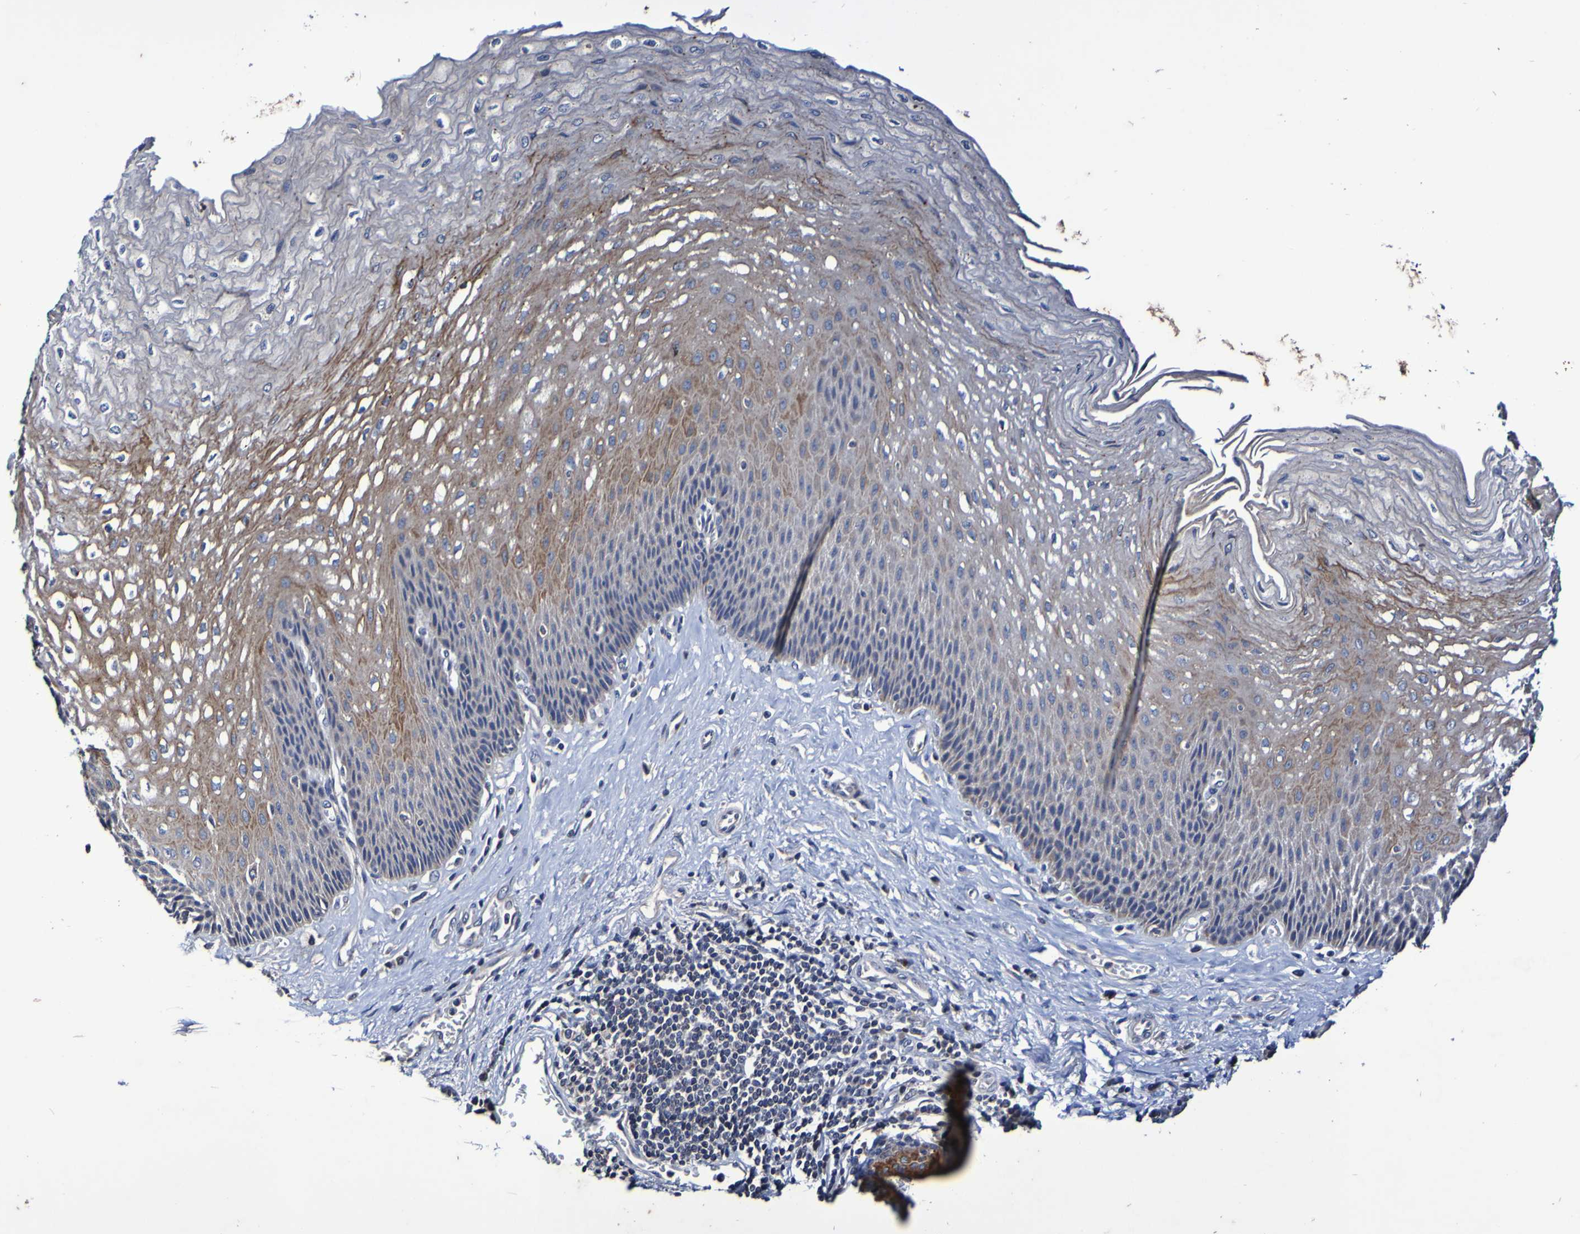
{"staining": {"intensity": "moderate", "quantity": "25%-75%", "location": "cytoplasmic/membranous"}, "tissue": "esophagus", "cell_type": "Squamous epithelial cells", "image_type": "normal", "snomed": [{"axis": "morphology", "description": "Normal tissue, NOS"}, {"axis": "topography", "description": "Esophagus"}], "caption": "Immunohistochemistry of normal human esophagus shows medium levels of moderate cytoplasmic/membranous positivity in approximately 25%-75% of squamous epithelial cells.", "gene": "PTP4A2", "patient": {"sex": "female", "age": 72}}